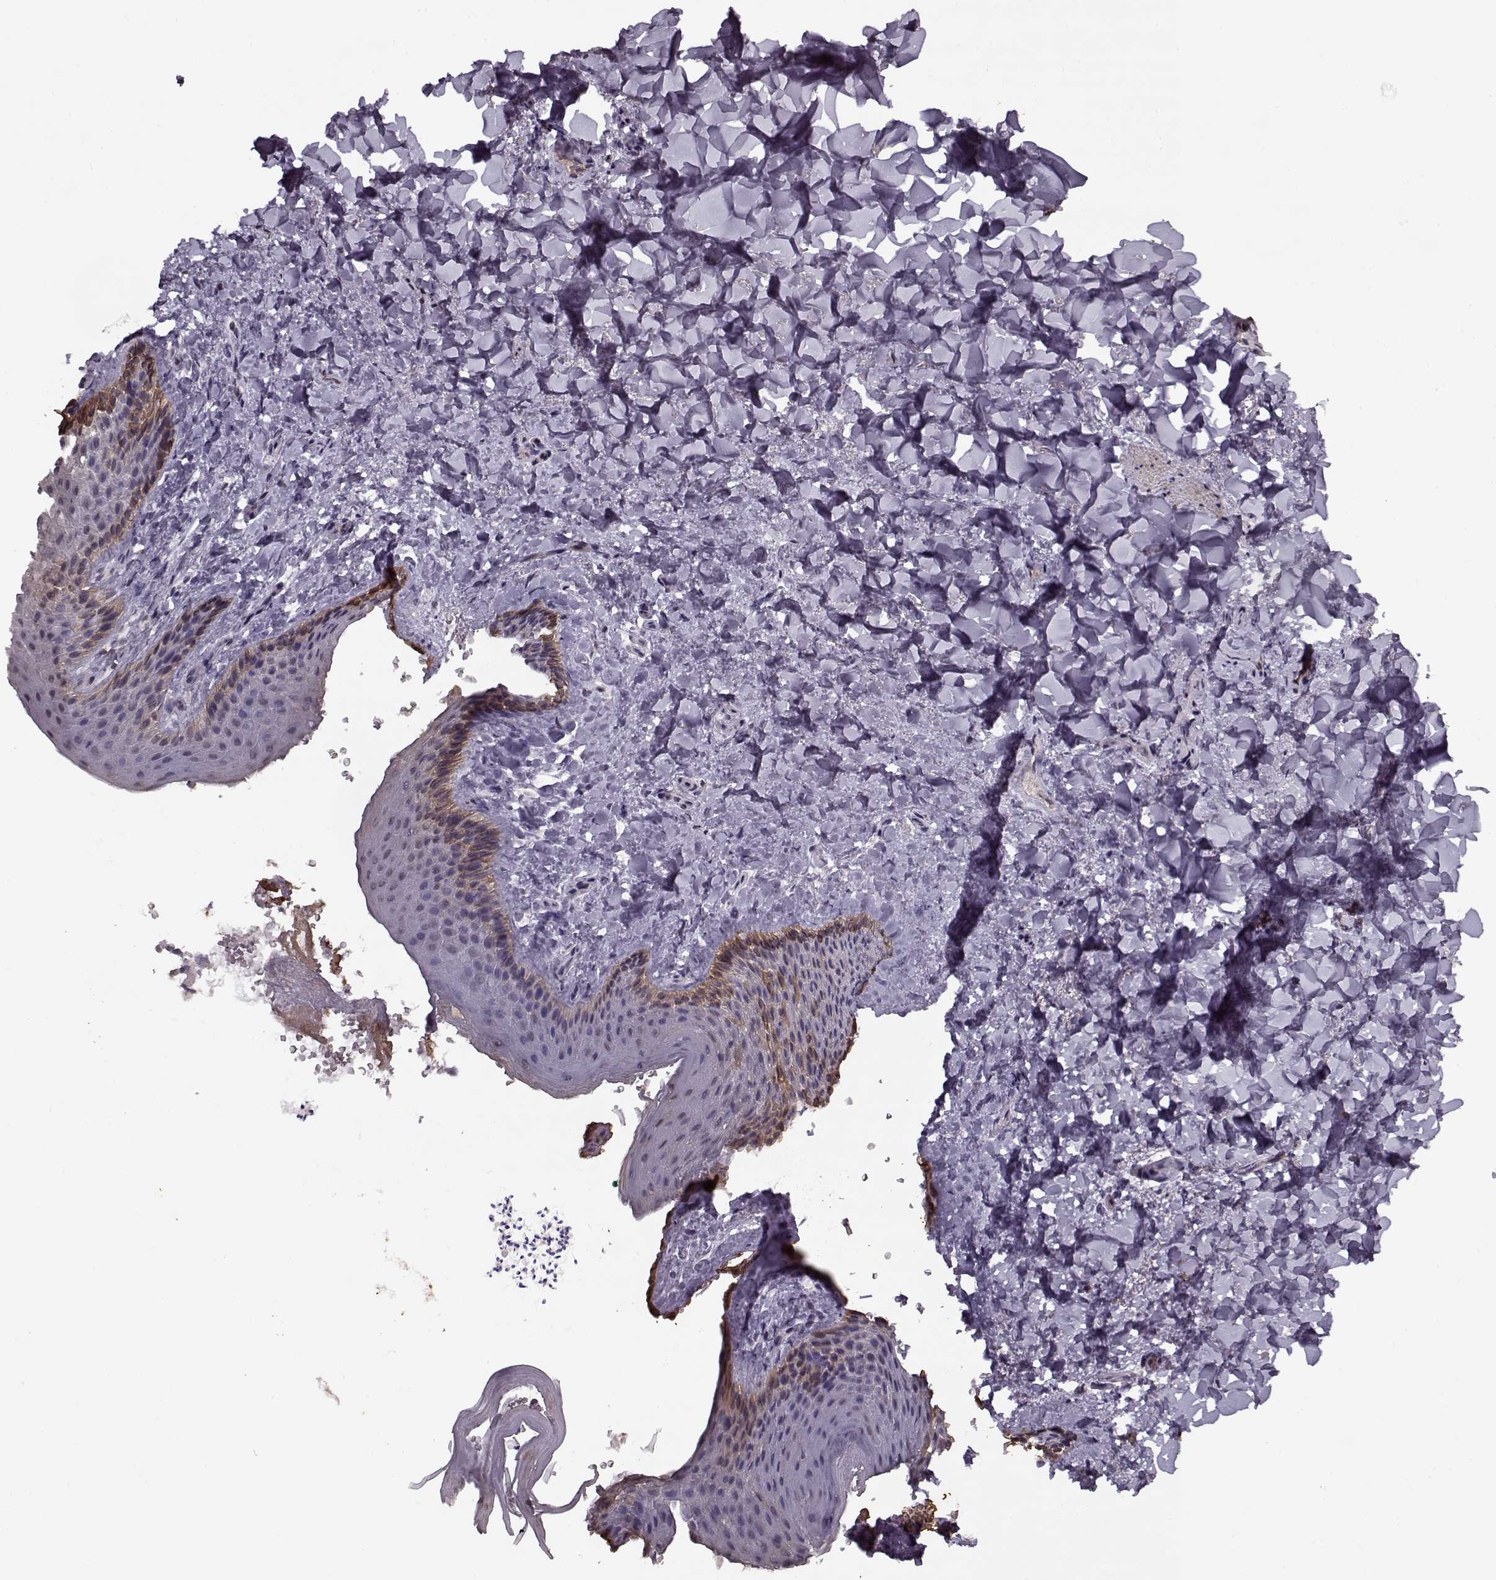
{"staining": {"intensity": "strong", "quantity": "<25%", "location": "cytoplasmic/membranous"}, "tissue": "skin", "cell_type": "Epidermal cells", "image_type": "normal", "snomed": [{"axis": "morphology", "description": "Normal tissue, NOS"}, {"axis": "topography", "description": "Anal"}], "caption": "Epidermal cells display medium levels of strong cytoplasmic/membranous staining in approximately <25% of cells in benign human skin. (brown staining indicates protein expression, while blue staining denotes nuclei).", "gene": "KRT9", "patient": {"sex": "male", "age": 36}}